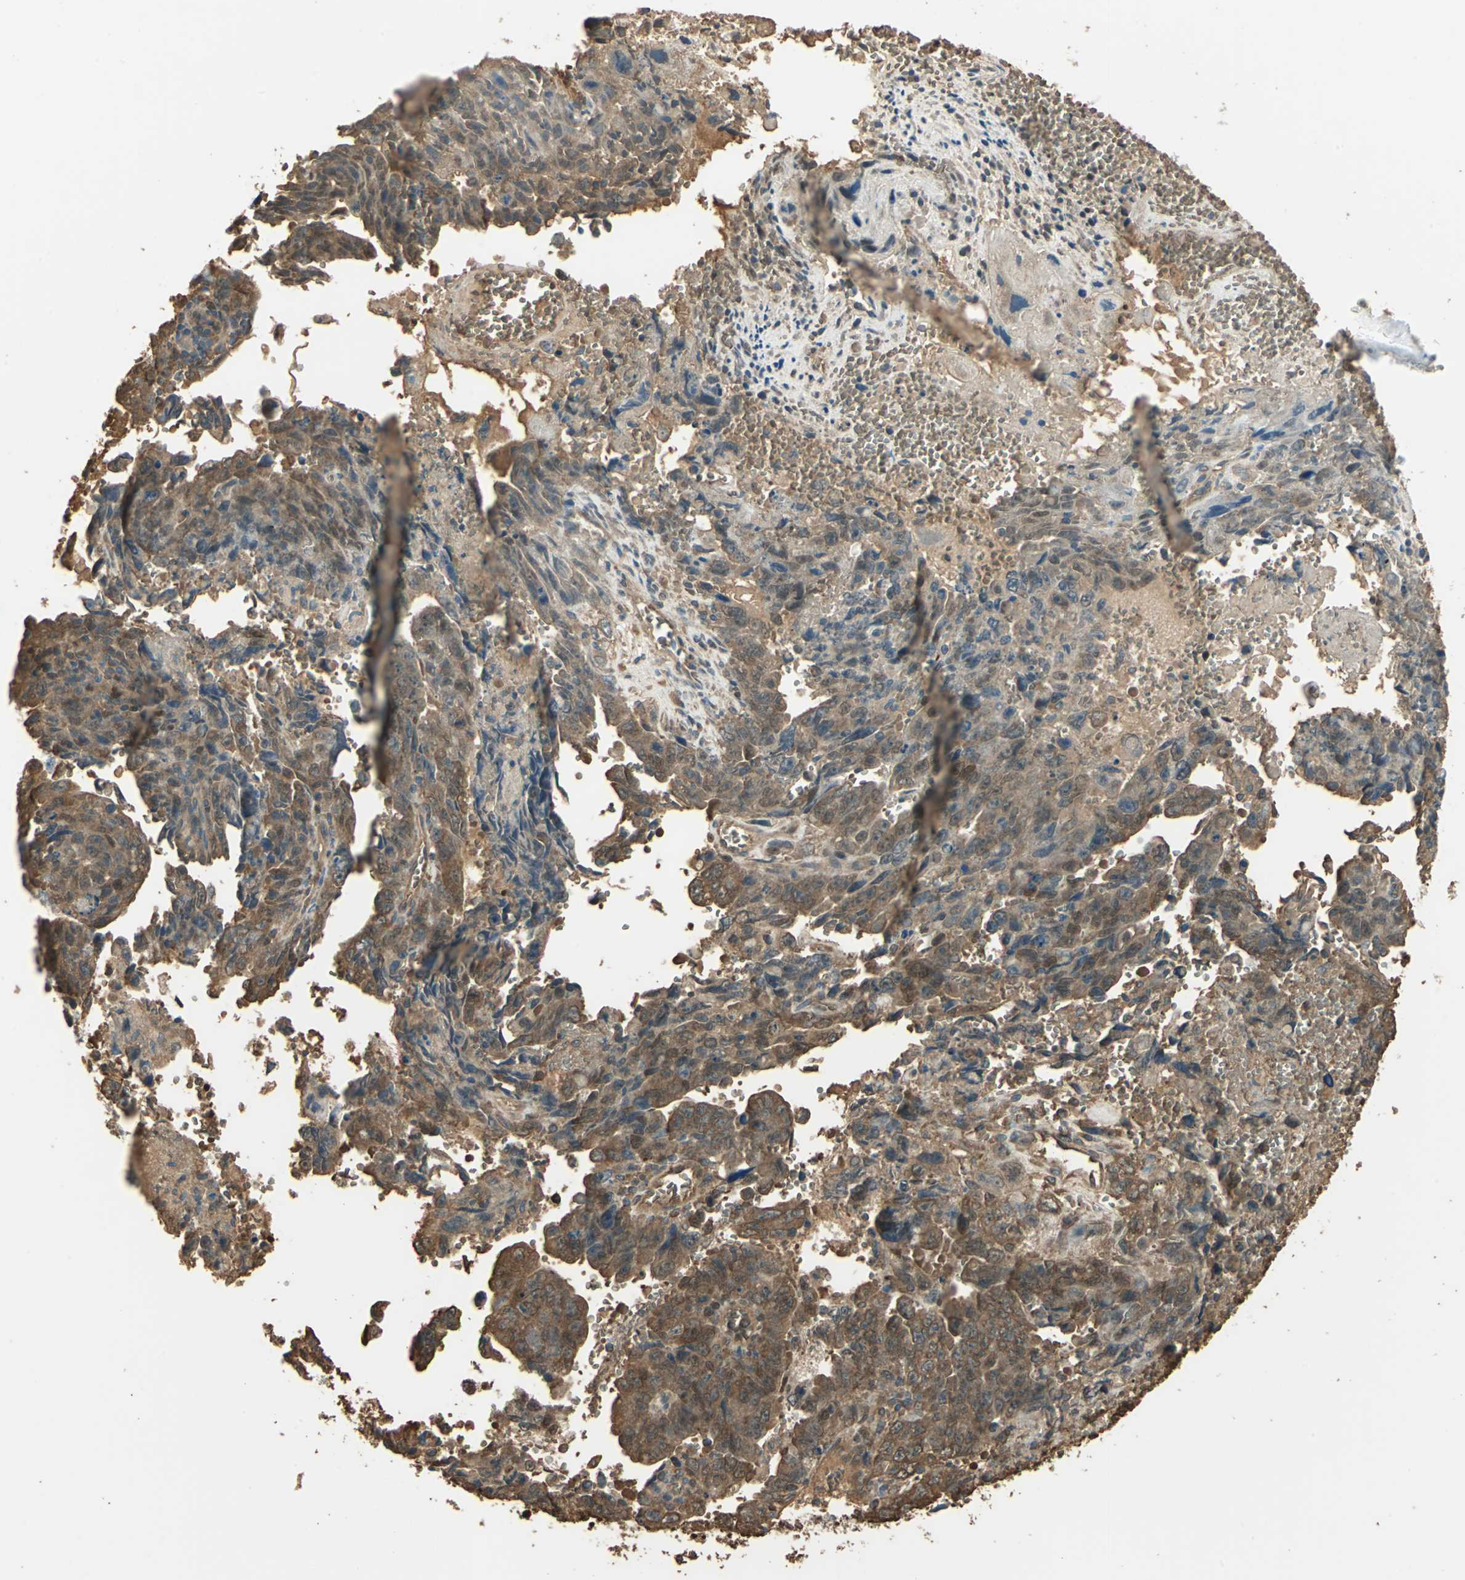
{"staining": {"intensity": "moderate", "quantity": "25%-75%", "location": "cytoplasmic/membranous,nuclear"}, "tissue": "testis cancer", "cell_type": "Tumor cells", "image_type": "cancer", "snomed": [{"axis": "morphology", "description": "Carcinoma, Embryonal, NOS"}, {"axis": "topography", "description": "Testis"}], "caption": "This histopathology image exhibits IHC staining of testis embryonal carcinoma, with medium moderate cytoplasmic/membranous and nuclear staining in approximately 25%-75% of tumor cells.", "gene": "DDAH1", "patient": {"sex": "male", "age": 28}}